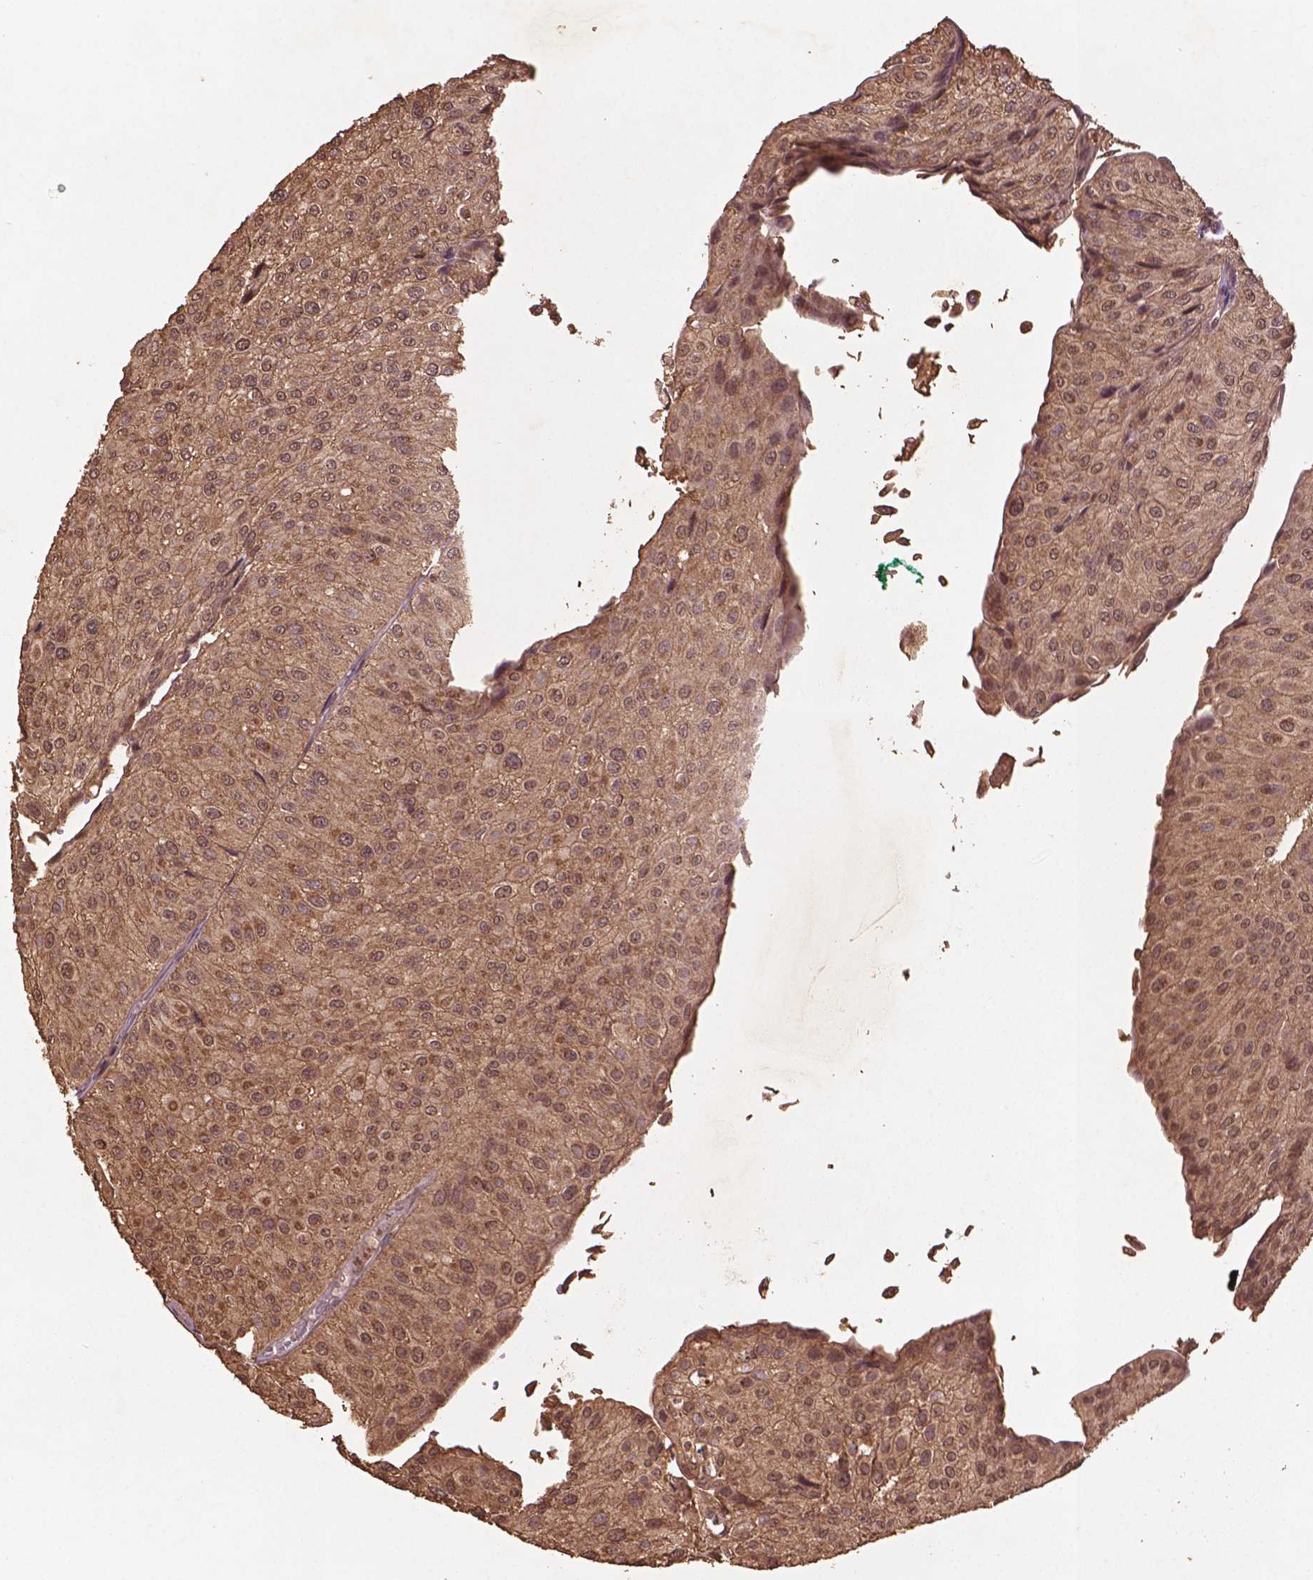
{"staining": {"intensity": "weak", "quantity": ">75%", "location": "cytoplasmic/membranous"}, "tissue": "urothelial cancer", "cell_type": "Tumor cells", "image_type": "cancer", "snomed": [{"axis": "morphology", "description": "Urothelial carcinoma, NOS"}, {"axis": "topography", "description": "Urinary bladder"}], "caption": "DAB immunohistochemical staining of human transitional cell carcinoma demonstrates weak cytoplasmic/membranous protein staining in about >75% of tumor cells.", "gene": "BABAM1", "patient": {"sex": "male", "age": 67}}